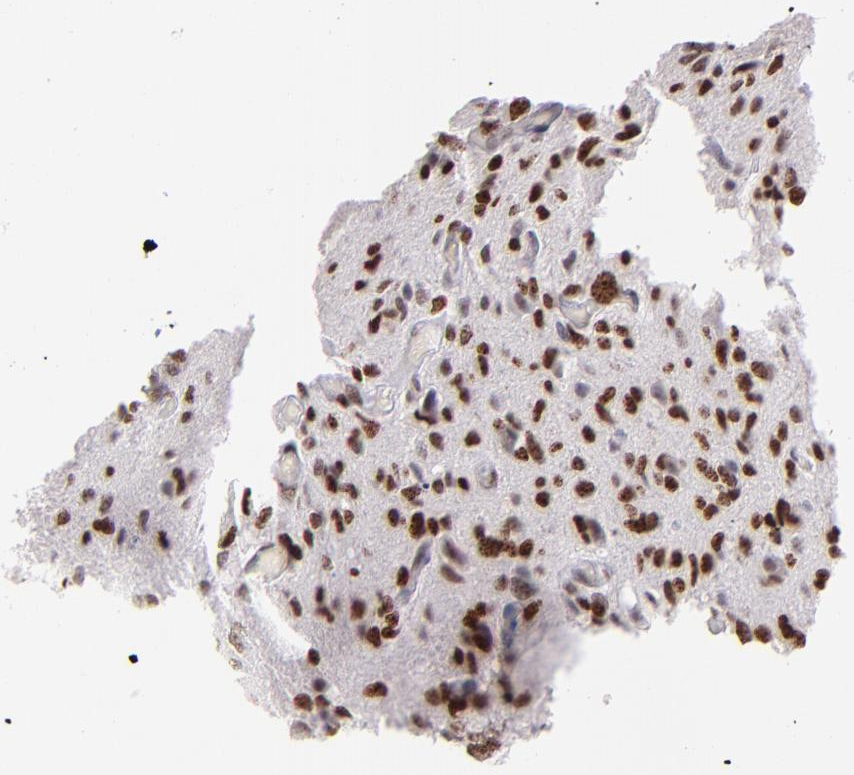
{"staining": {"intensity": "strong", "quantity": ">75%", "location": "nuclear"}, "tissue": "glioma", "cell_type": "Tumor cells", "image_type": "cancer", "snomed": [{"axis": "morphology", "description": "Glioma, malignant, High grade"}, {"axis": "topography", "description": "Brain"}], "caption": "DAB (3,3'-diaminobenzidine) immunohistochemical staining of high-grade glioma (malignant) exhibits strong nuclear protein expression in about >75% of tumor cells.", "gene": "POLA1", "patient": {"sex": "male", "age": 69}}